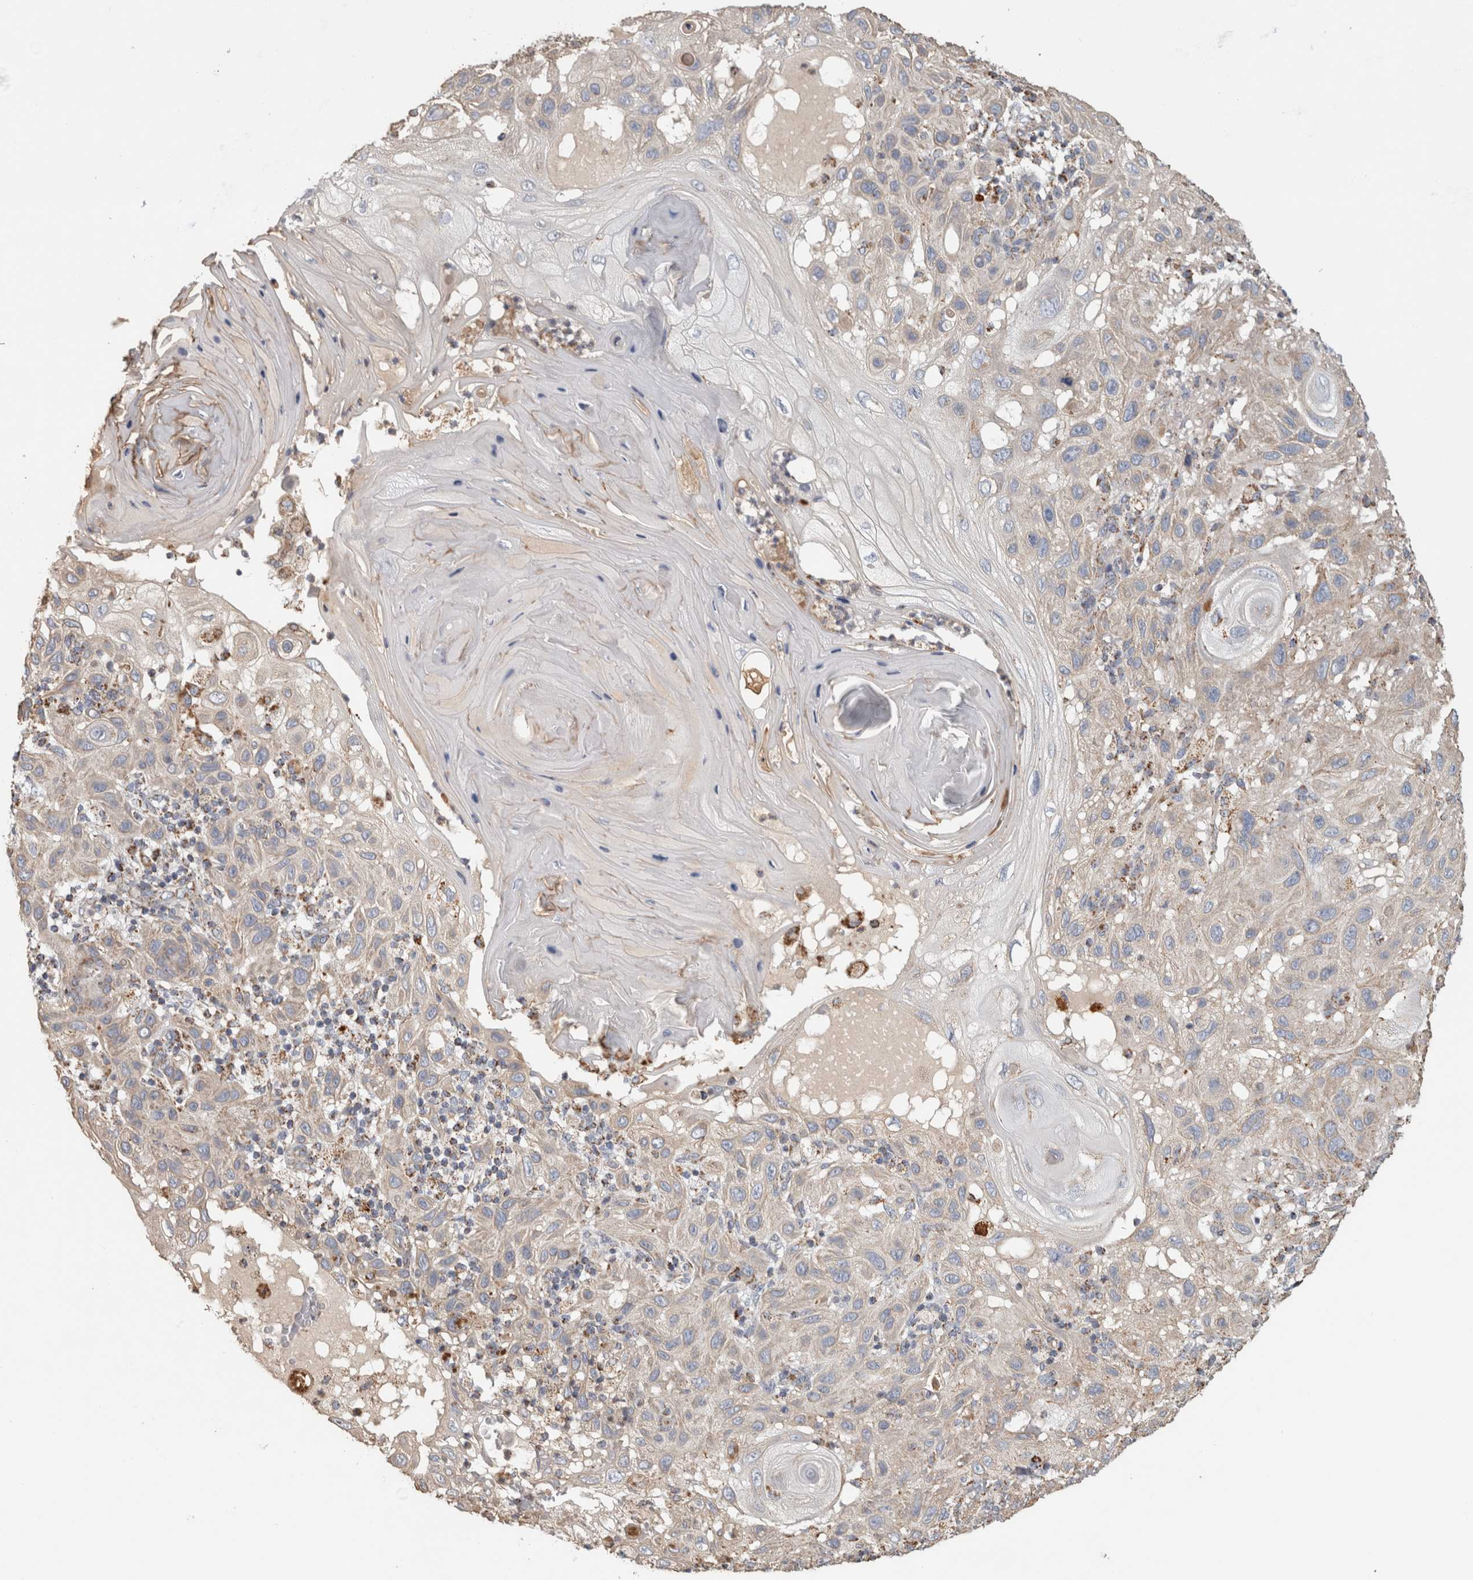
{"staining": {"intensity": "negative", "quantity": "none", "location": "none"}, "tissue": "skin cancer", "cell_type": "Tumor cells", "image_type": "cancer", "snomed": [{"axis": "morphology", "description": "Normal tissue, NOS"}, {"axis": "morphology", "description": "Squamous cell carcinoma, NOS"}, {"axis": "topography", "description": "Skin"}], "caption": "This photomicrograph is of squamous cell carcinoma (skin) stained with immunohistochemistry (IHC) to label a protein in brown with the nuclei are counter-stained blue. There is no positivity in tumor cells.", "gene": "ST8SIA1", "patient": {"sex": "female", "age": 96}}